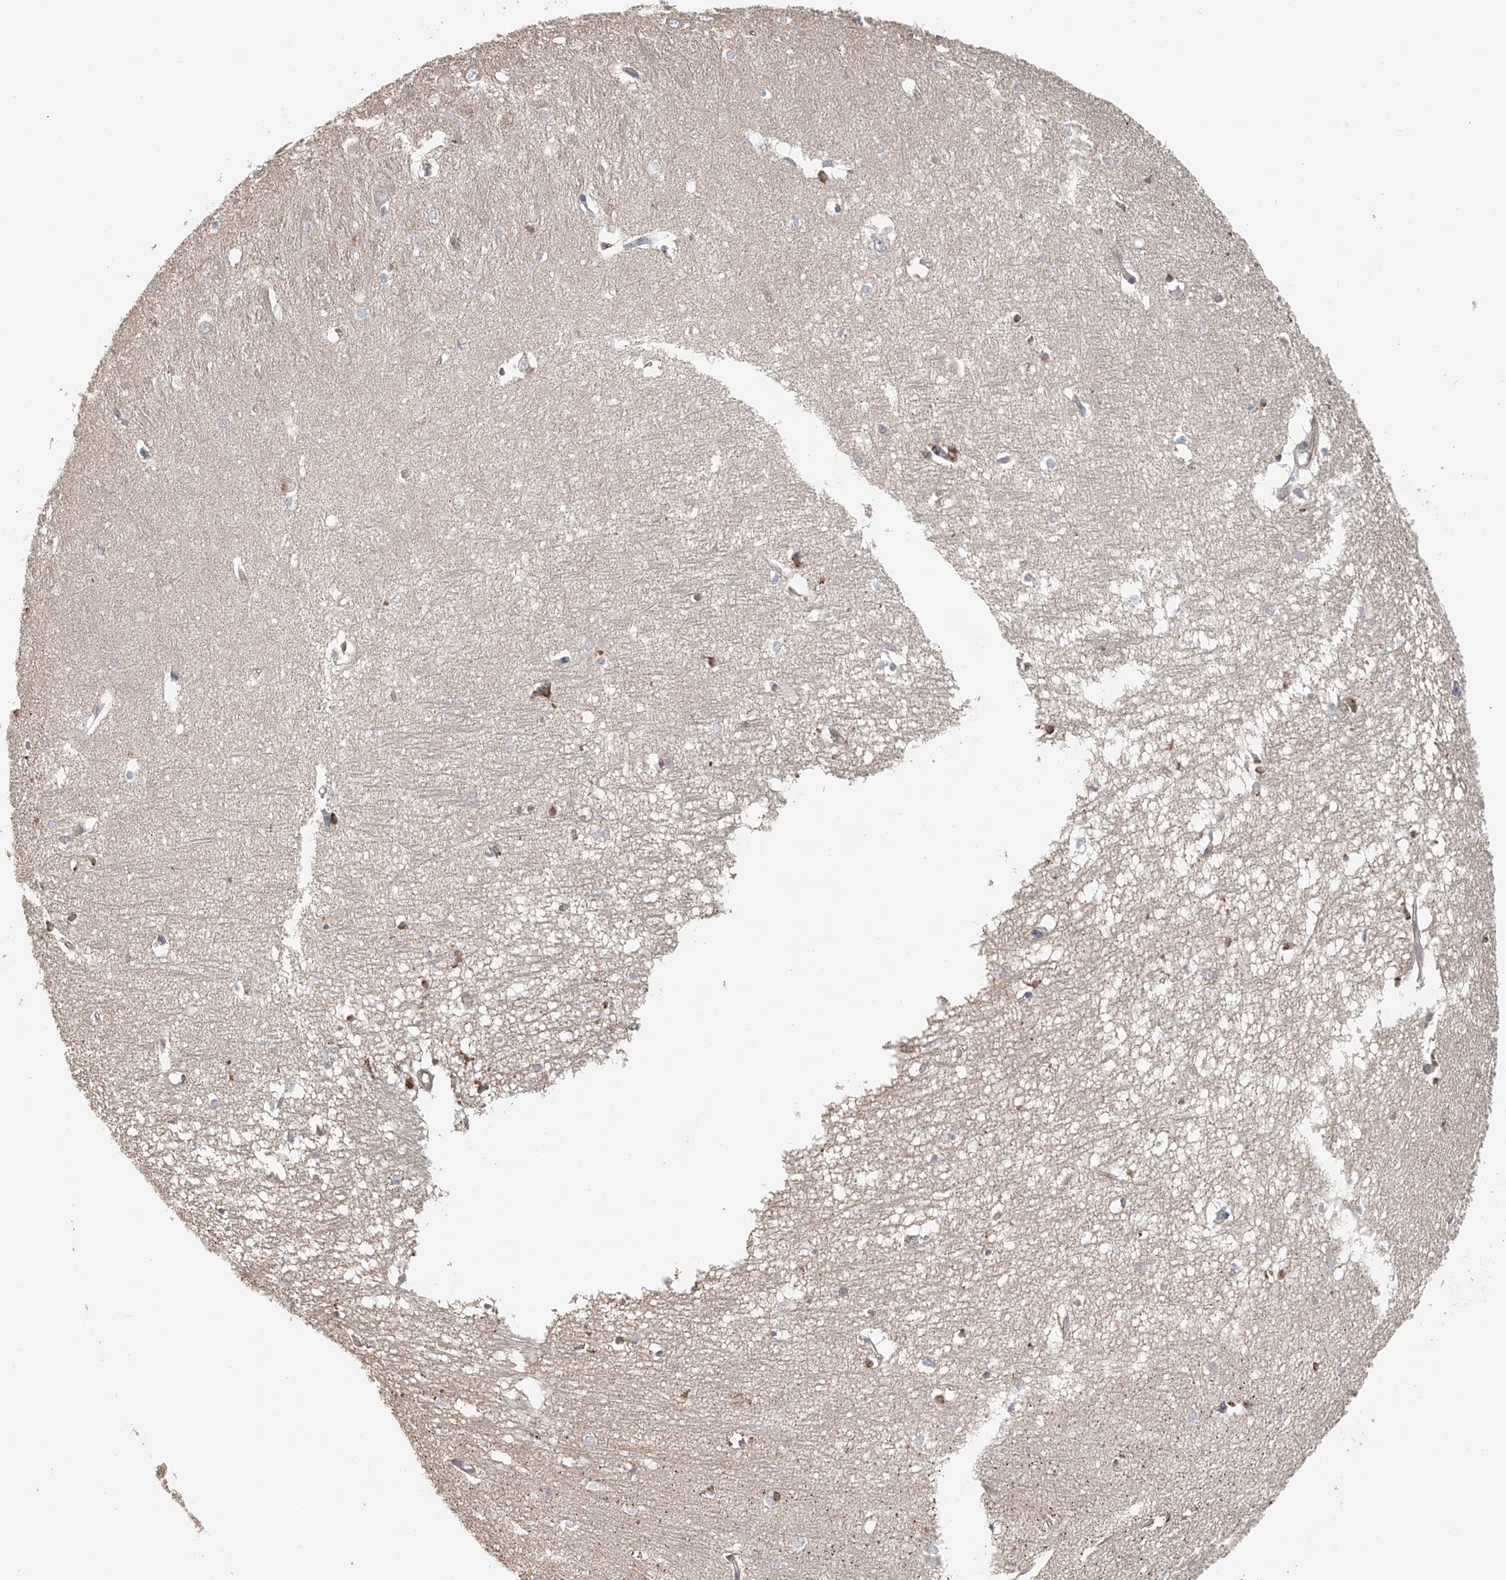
{"staining": {"intensity": "weak", "quantity": "<25%", "location": "cytoplasmic/membranous"}, "tissue": "hippocampus", "cell_type": "Glial cells", "image_type": "normal", "snomed": [{"axis": "morphology", "description": "Normal tissue, NOS"}, {"axis": "topography", "description": "Hippocampus"}], "caption": "Immunohistochemistry (IHC) histopathology image of benign human hippocampus stained for a protein (brown), which shows no staining in glial cells. (DAB IHC, high magnification).", "gene": "FRYL", "patient": {"sex": "female", "age": 64}}